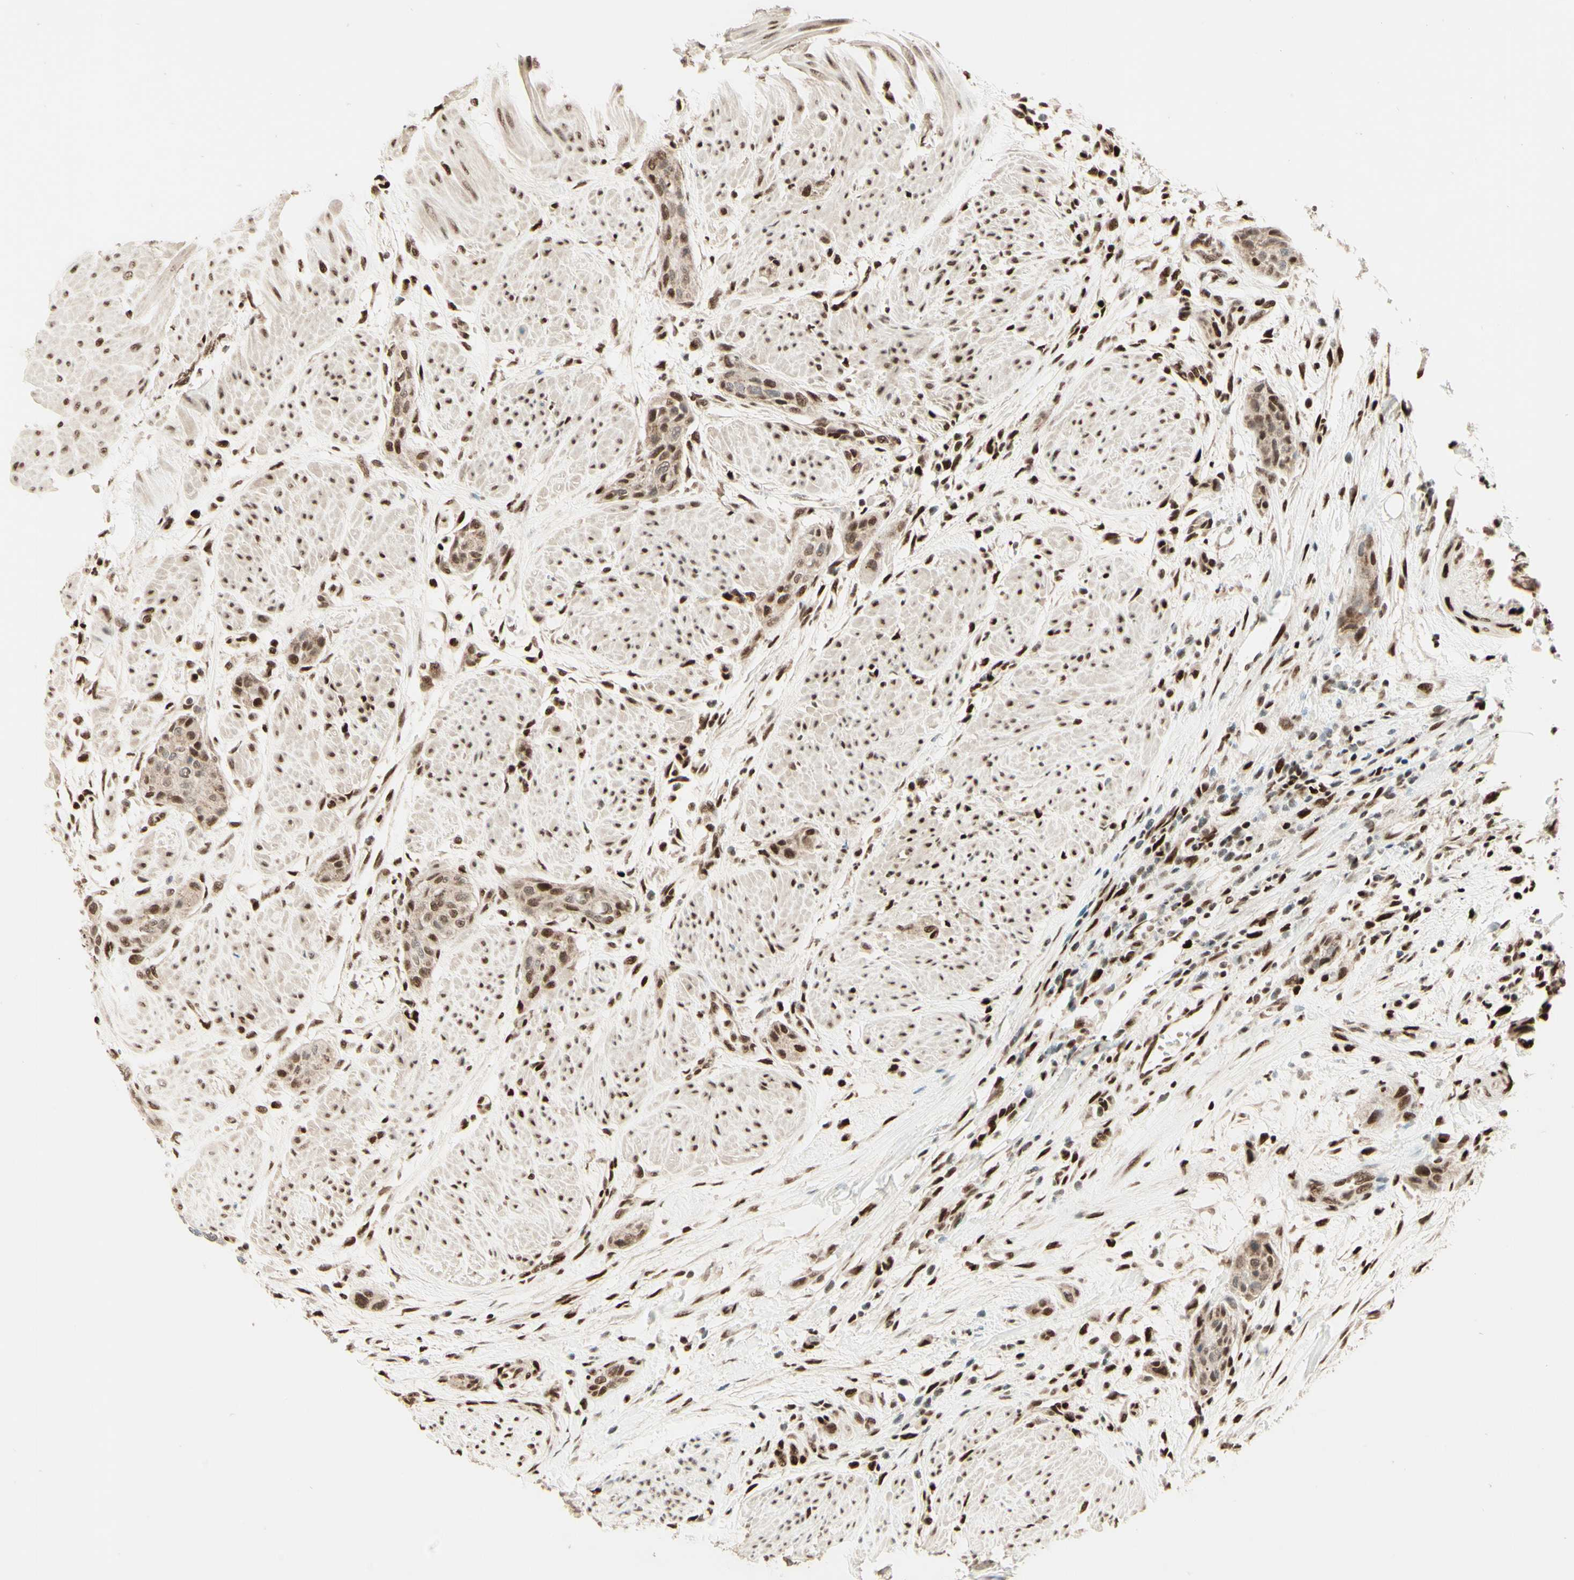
{"staining": {"intensity": "moderate", "quantity": "25%-75%", "location": "nuclear"}, "tissue": "urothelial cancer", "cell_type": "Tumor cells", "image_type": "cancer", "snomed": [{"axis": "morphology", "description": "Urothelial carcinoma, High grade"}, {"axis": "topography", "description": "Urinary bladder"}], "caption": "High-magnification brightfield microscopy of urothelial cancer stained with DAB (brown) and counterstained with hematoxylin (blue). tumor cells exhibit moderate nuclear staining is seen in approximately25%-75% of cells.", "gene": "NR3C1", "patient": {"sex": "male", "age": 35}}